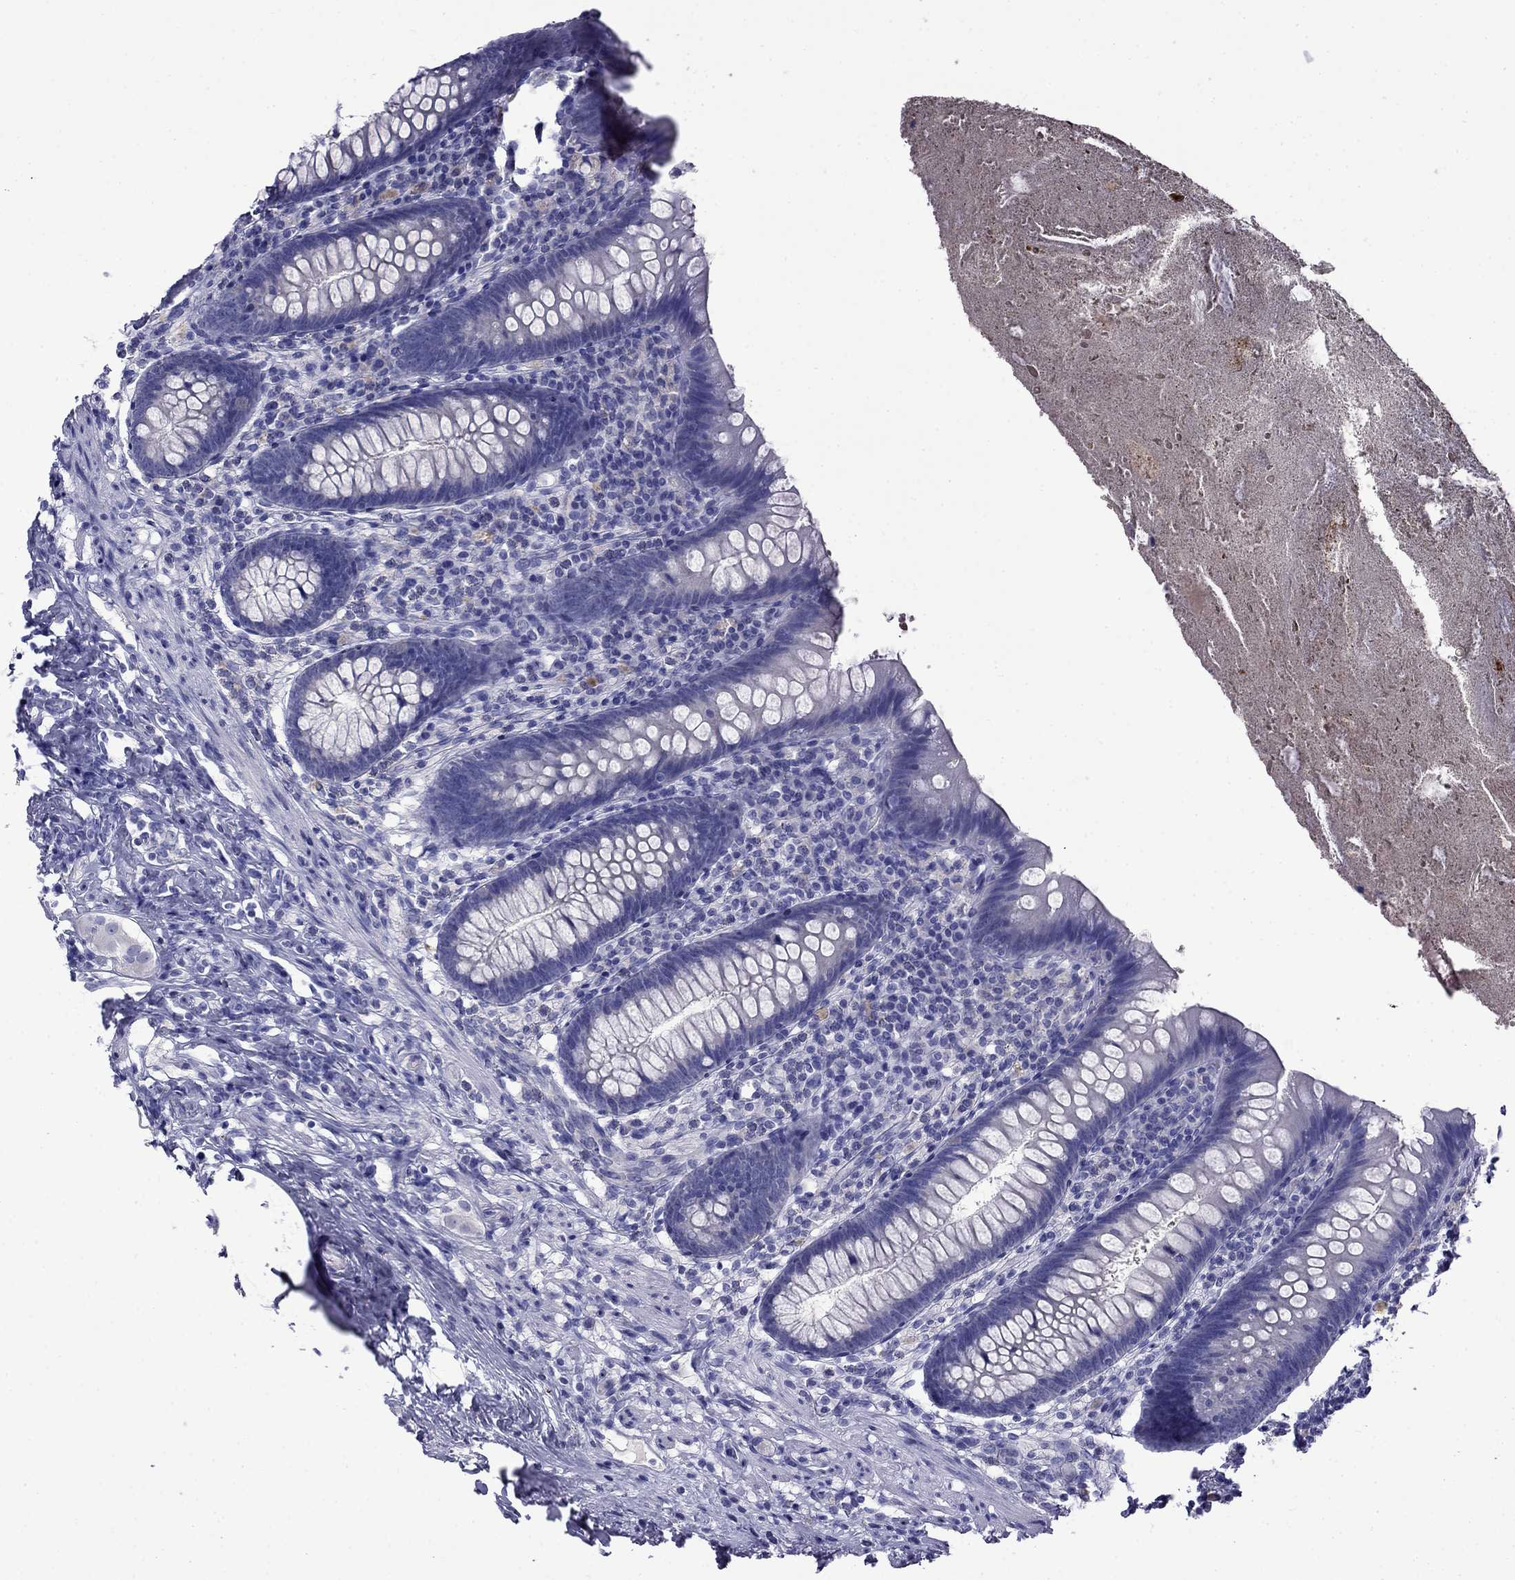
{"staining": {"intensity": "negative", "quantity": "none", "location": "none"}, "tissue": "appendix", "cell_type": "Glandular cells", "image_type": "normal", "snomed": [{"axis": "morphology", "description": "Normal tissue, NOS"}, {"axis": "topography", "description": "Appendix"}], "caption": "DAB immunohistochemical staining of unremarkable human appendix demonstrates no significant staining in glandular cells. (DAB (3,3'-diaminobenzidine) IHC visualized using brightfield microscopy, high magnification).", "gene": "MYO15A", "patient": {"sex": "male", "age": 47}}